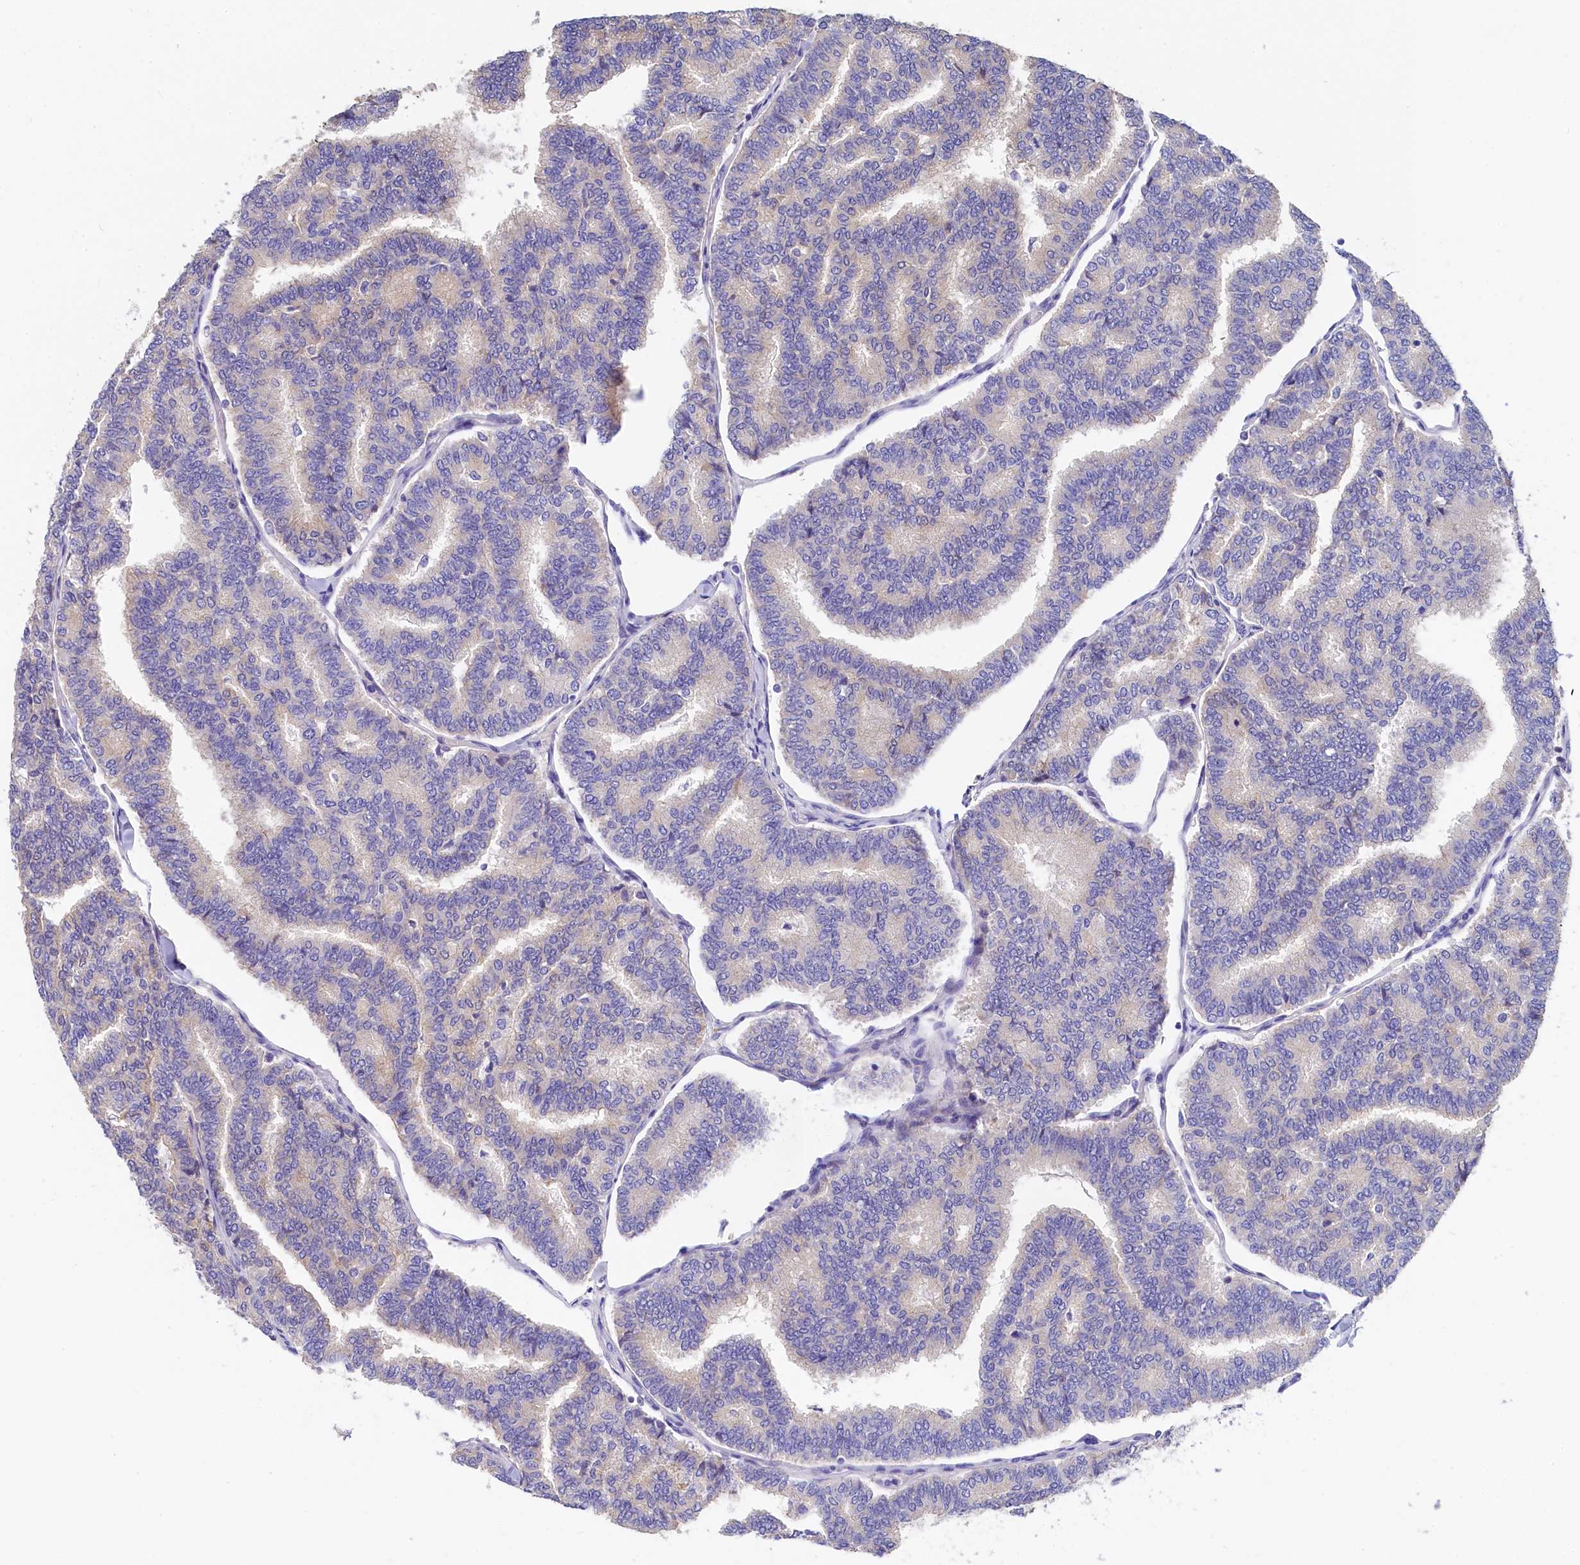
{"staining": {"intensity": "negative", "quantity": "none", "location": "none"}, "tissue": "thyroid cancer", "cell_type": "Tumor cells", "image_type": "cancer", "snomed": [{"axis": "morphology", "description": "Papillary adenocarcinoma, NOS"}, {"axis": "topography", "description": "Thyroid gland"}], "caption": "High power microscopy image of an immunohistochemistry image of thyroid cancer, revealing no significant staining in tumor cells.", "gene": "EPS8L2", "patient": {"sex": "female", "age": 35}}